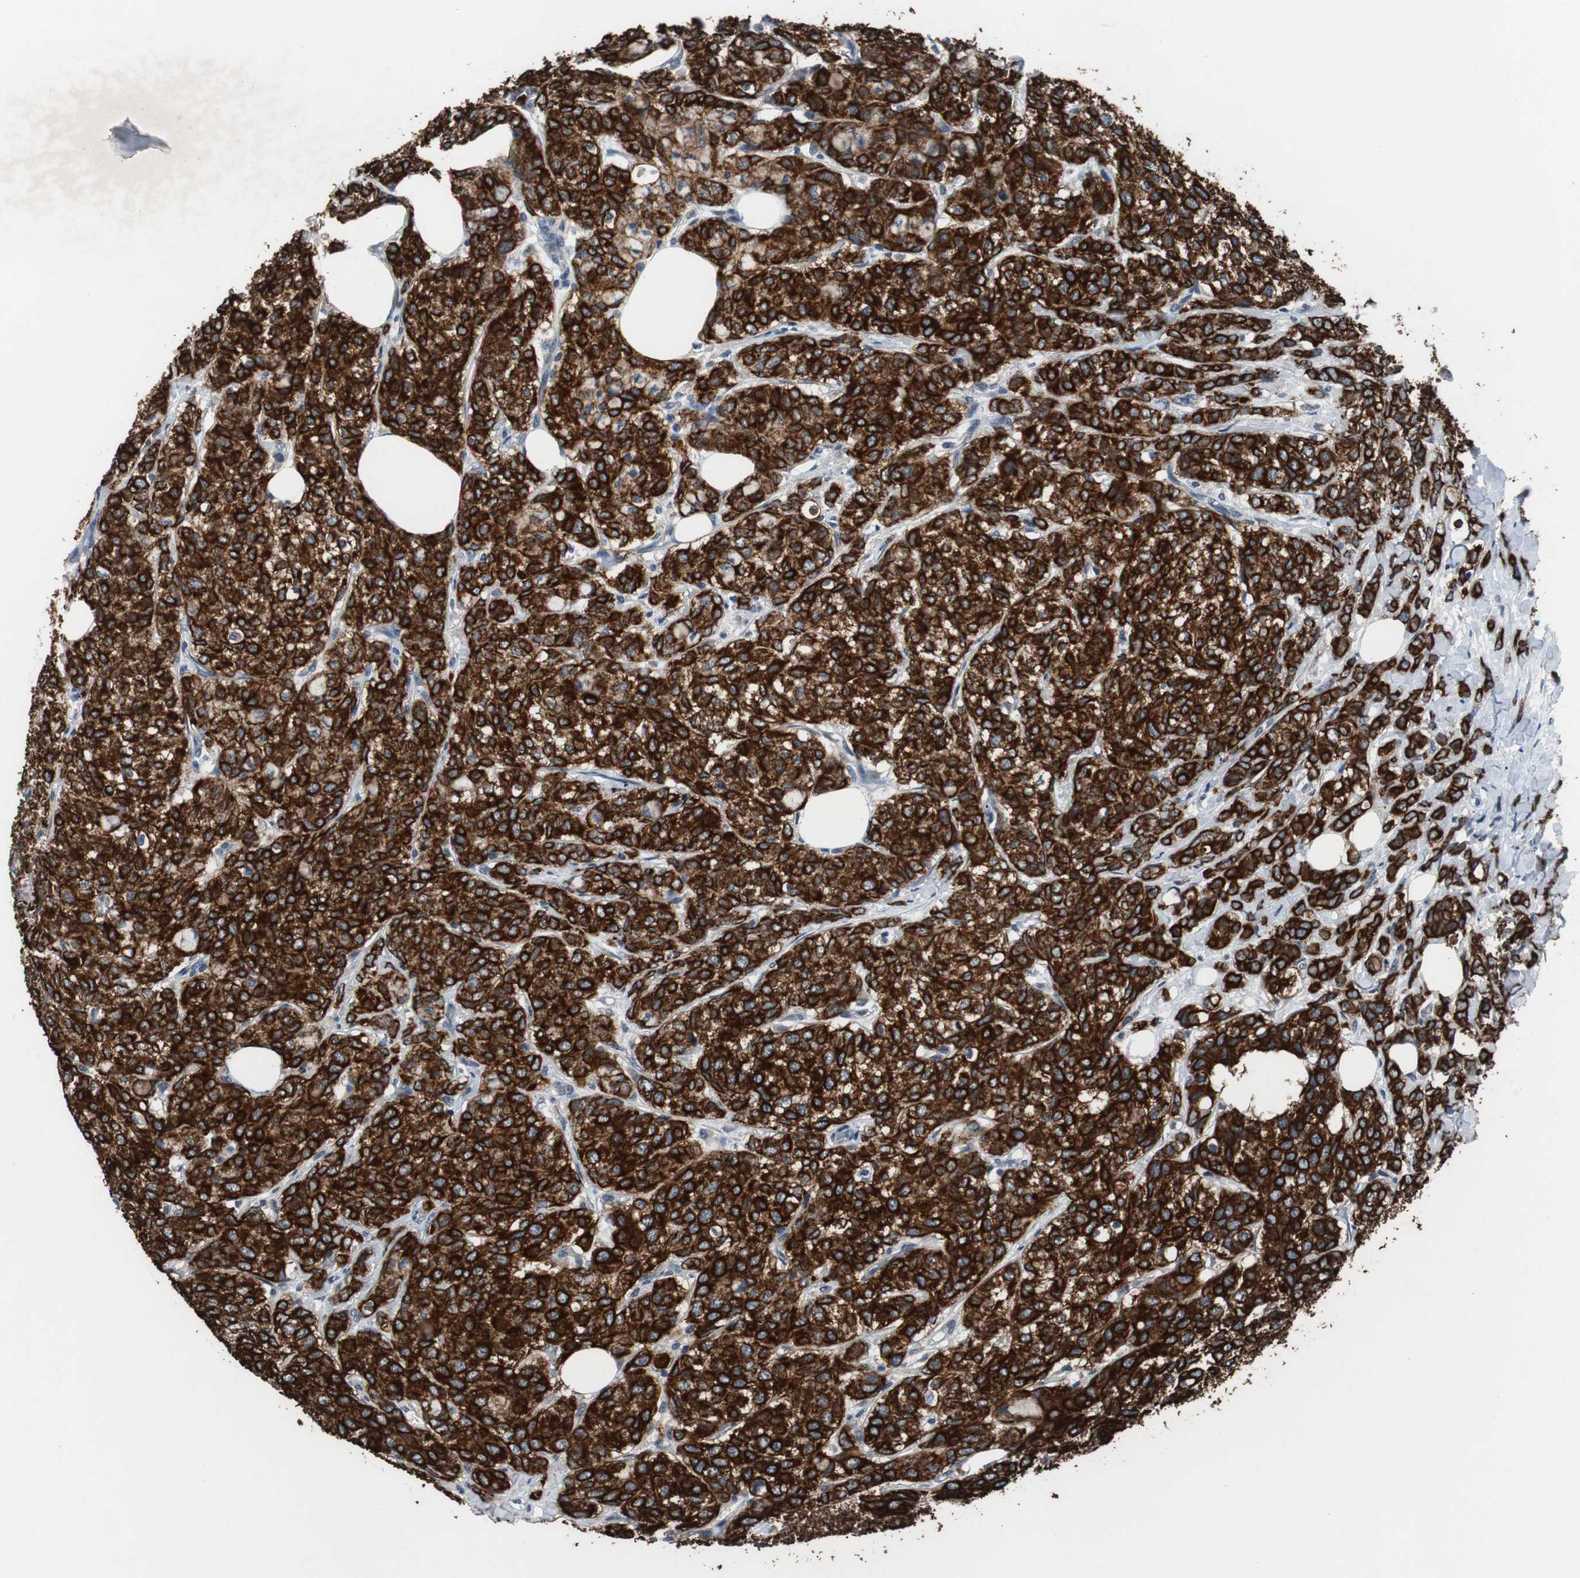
{"staining": {"intensity": "strong", "quantity": ">75%", "location": "cytoplasmic/membranous"}, "tissue": "breast cancer", "cell_type": "Tumor cells", "image_type": "cancer", "snomed": [{"axis": "morphology", "description": "Lobular carcinoma"}, {"axis": "topography", "description": "Breast"}], "caption": "The image shows a brown stain indicating the presence of a protein in the cytoplasmic/membranous of tumor cells in lobular carcinoma (breast).", "gene": "USP10", "patient": {"sex": "female", "age": 60}}